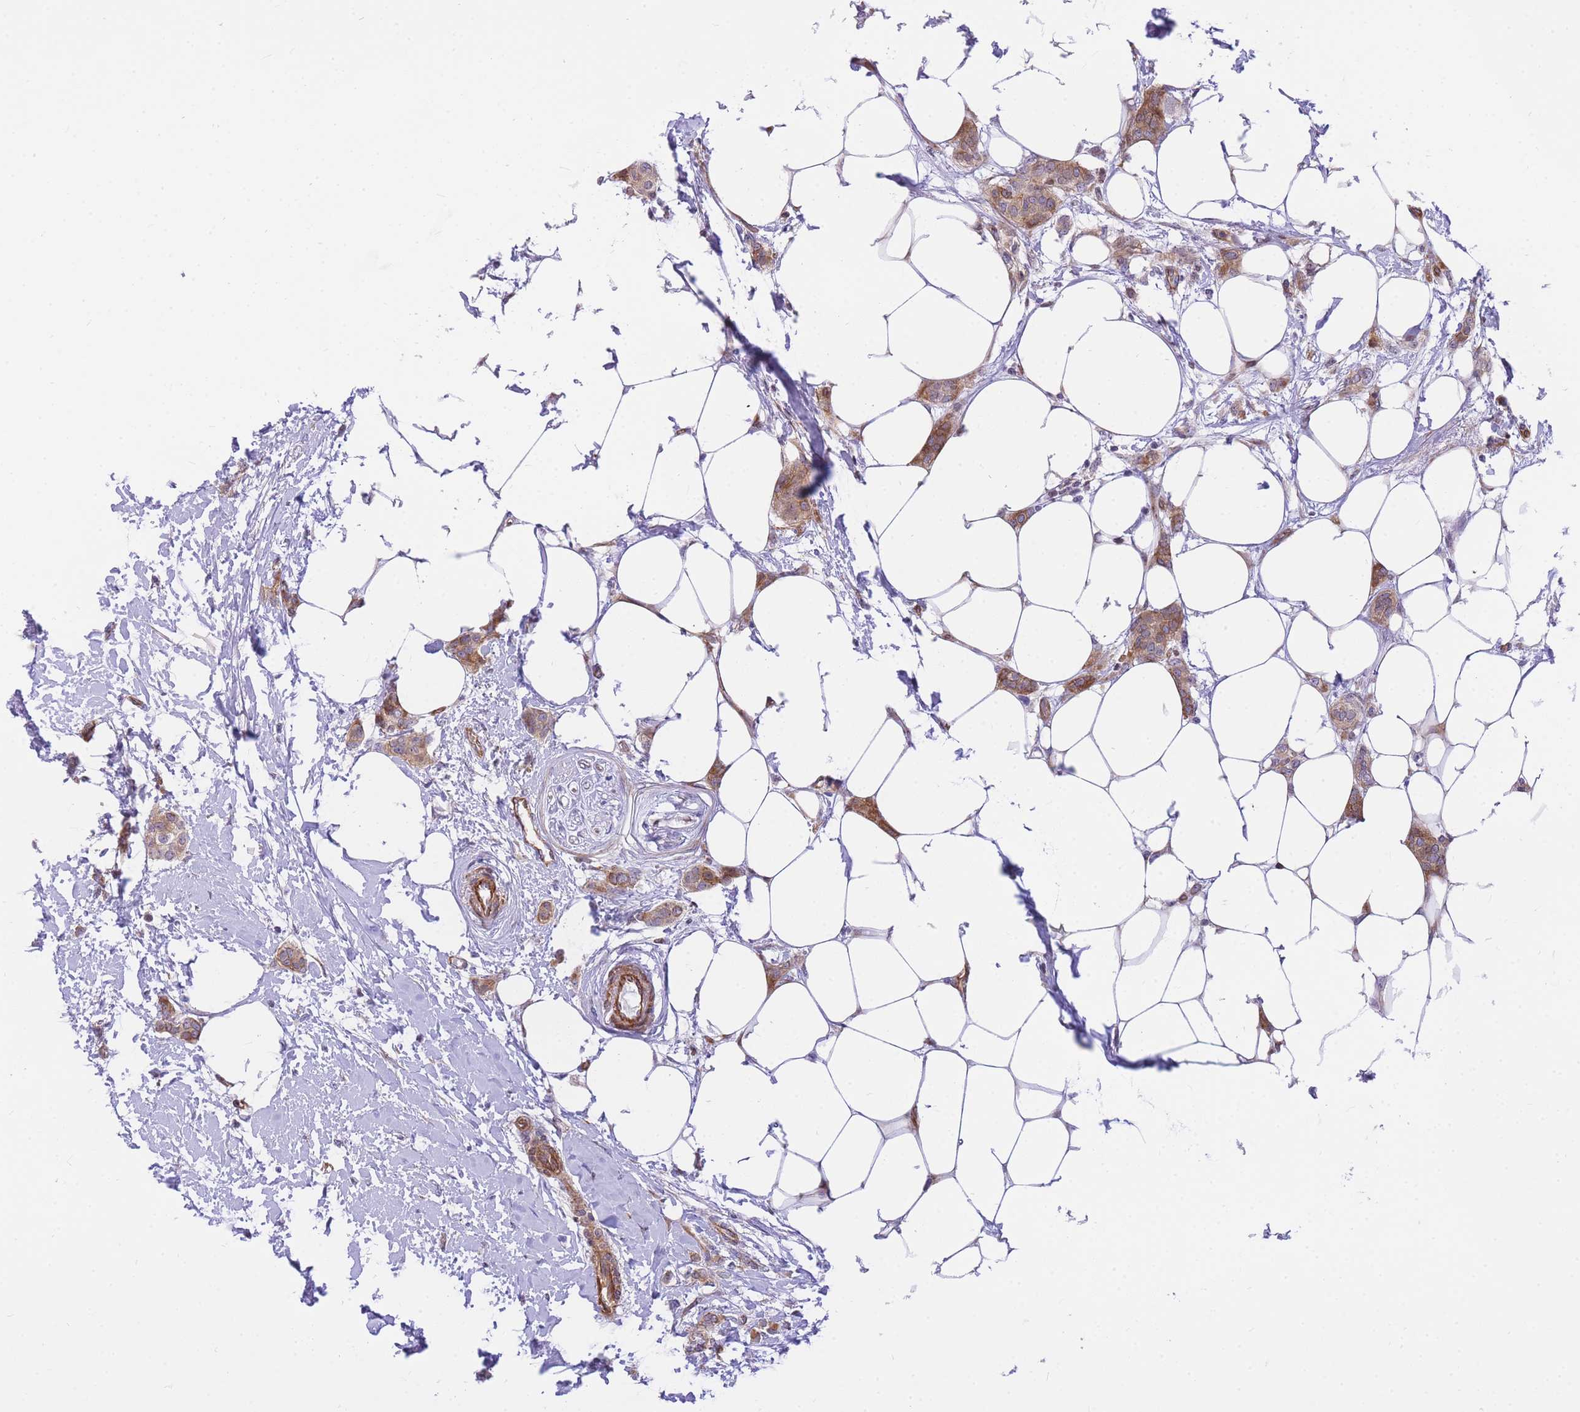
{"staining": {"intensity": "moderate", "quantity": ">75%", "location": "cytoplasmic/membranous"}, "tissue": "breast cancer", "cell_type": "Tumor cells", "image_type": "cancer", "snomed": [{"axis": "morphology", "description": "Duct carcinoma"}, {"axis": "topography", "description": "Breast"}], "caption": "Immunohistochemistry (IHC) photomicrograph of breast cancer (invasive ductal carcinoma) stained for a protein (brown), which shows medium levels of moderate cytoplasmic/membranous positivity in about >75% of tumor cells.", "gene": "S100PBP", "patient": {"sex": "female", "age": 72}}